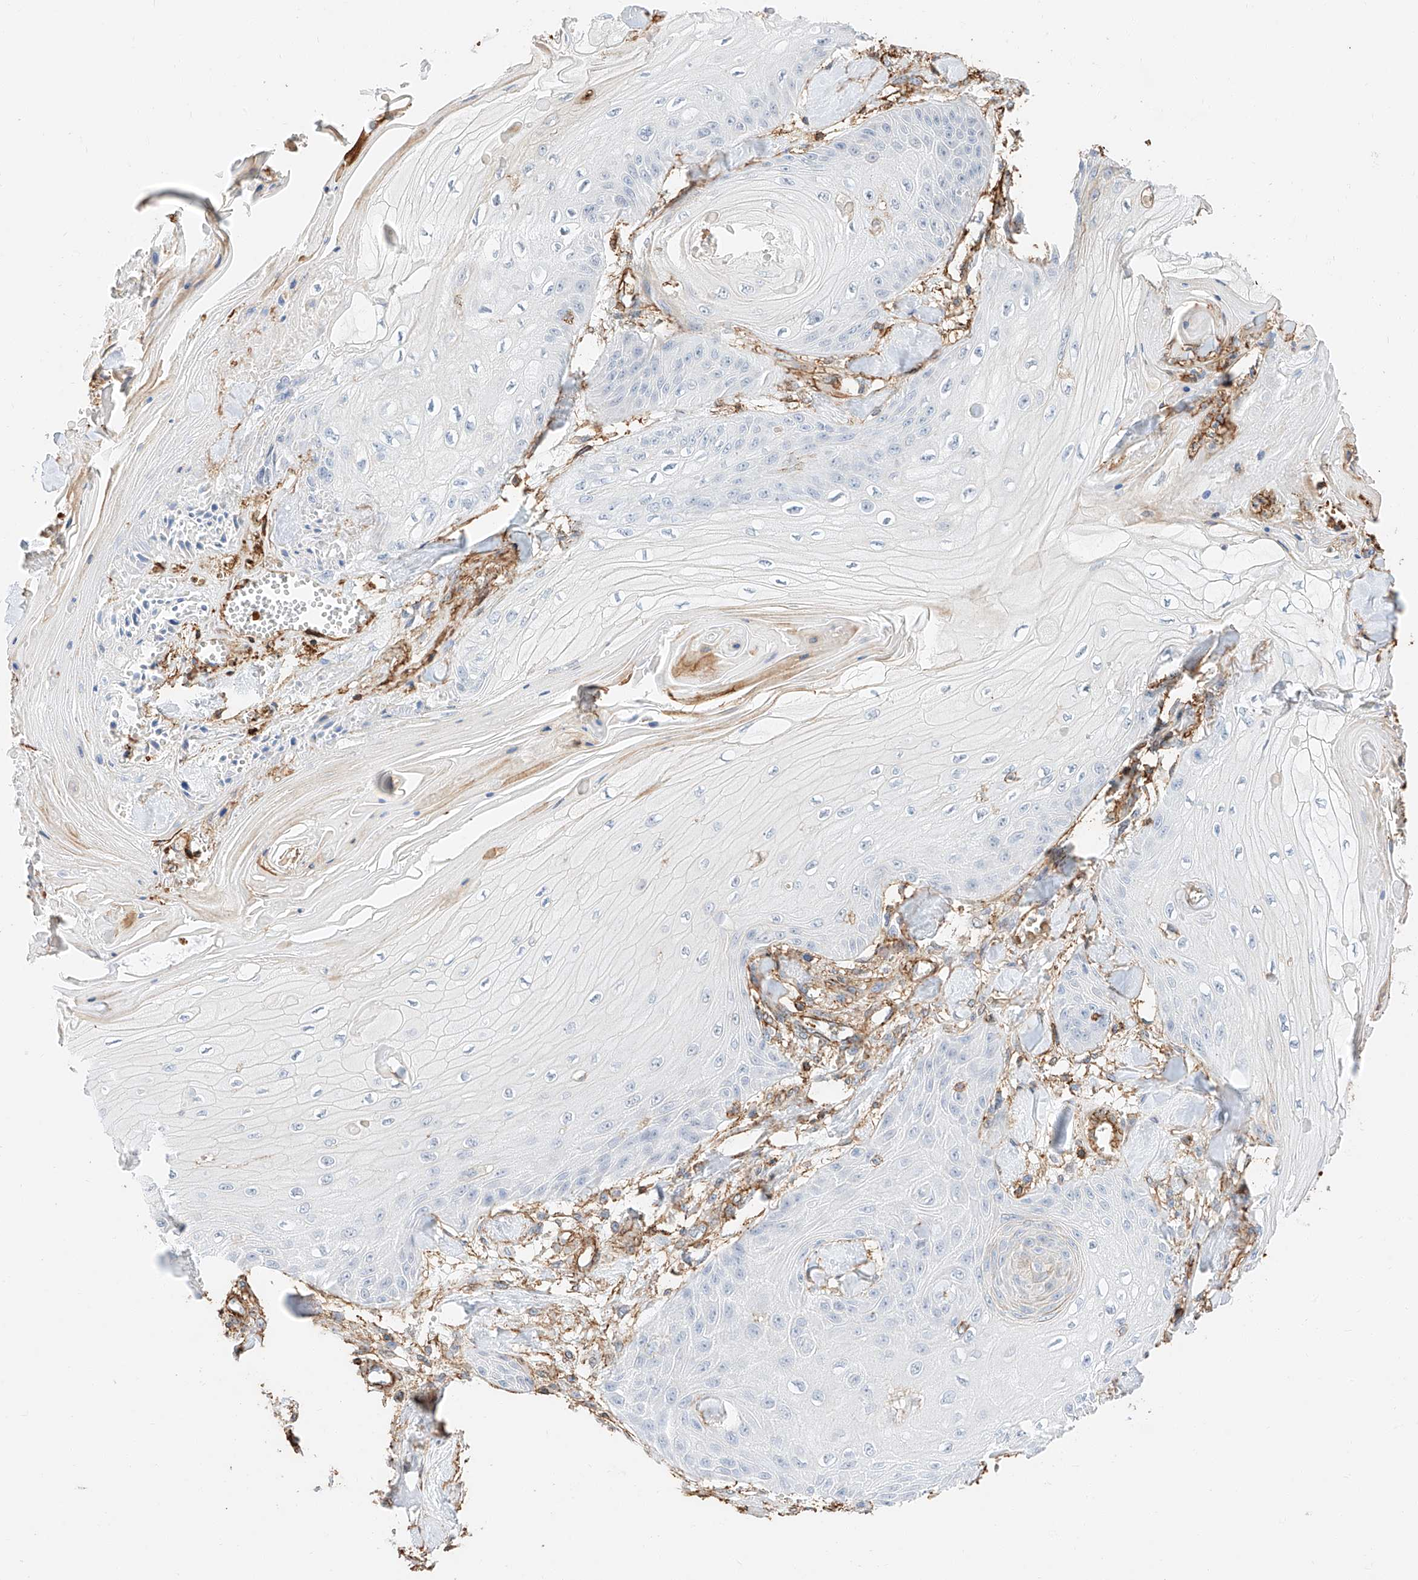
{"staining": {"intensity": "negative", "quantity": "none", "location": "none"}, "tissue": "skin cancer", "cell_type": "Tumor cells", "image_type": "cancer", "snomed": [{"axis": "morphology", "description": "Squamous cell carcinoma, NOS"}, {"axis": "topography", "description": "Skin"}], "caption": "This is an immunohistochemistry (IHC) photomicrograph of skin cancer. There is no staining in tumor cells.", "gene": "WFS1", "patient": {"sex": "male", "age": 74}}